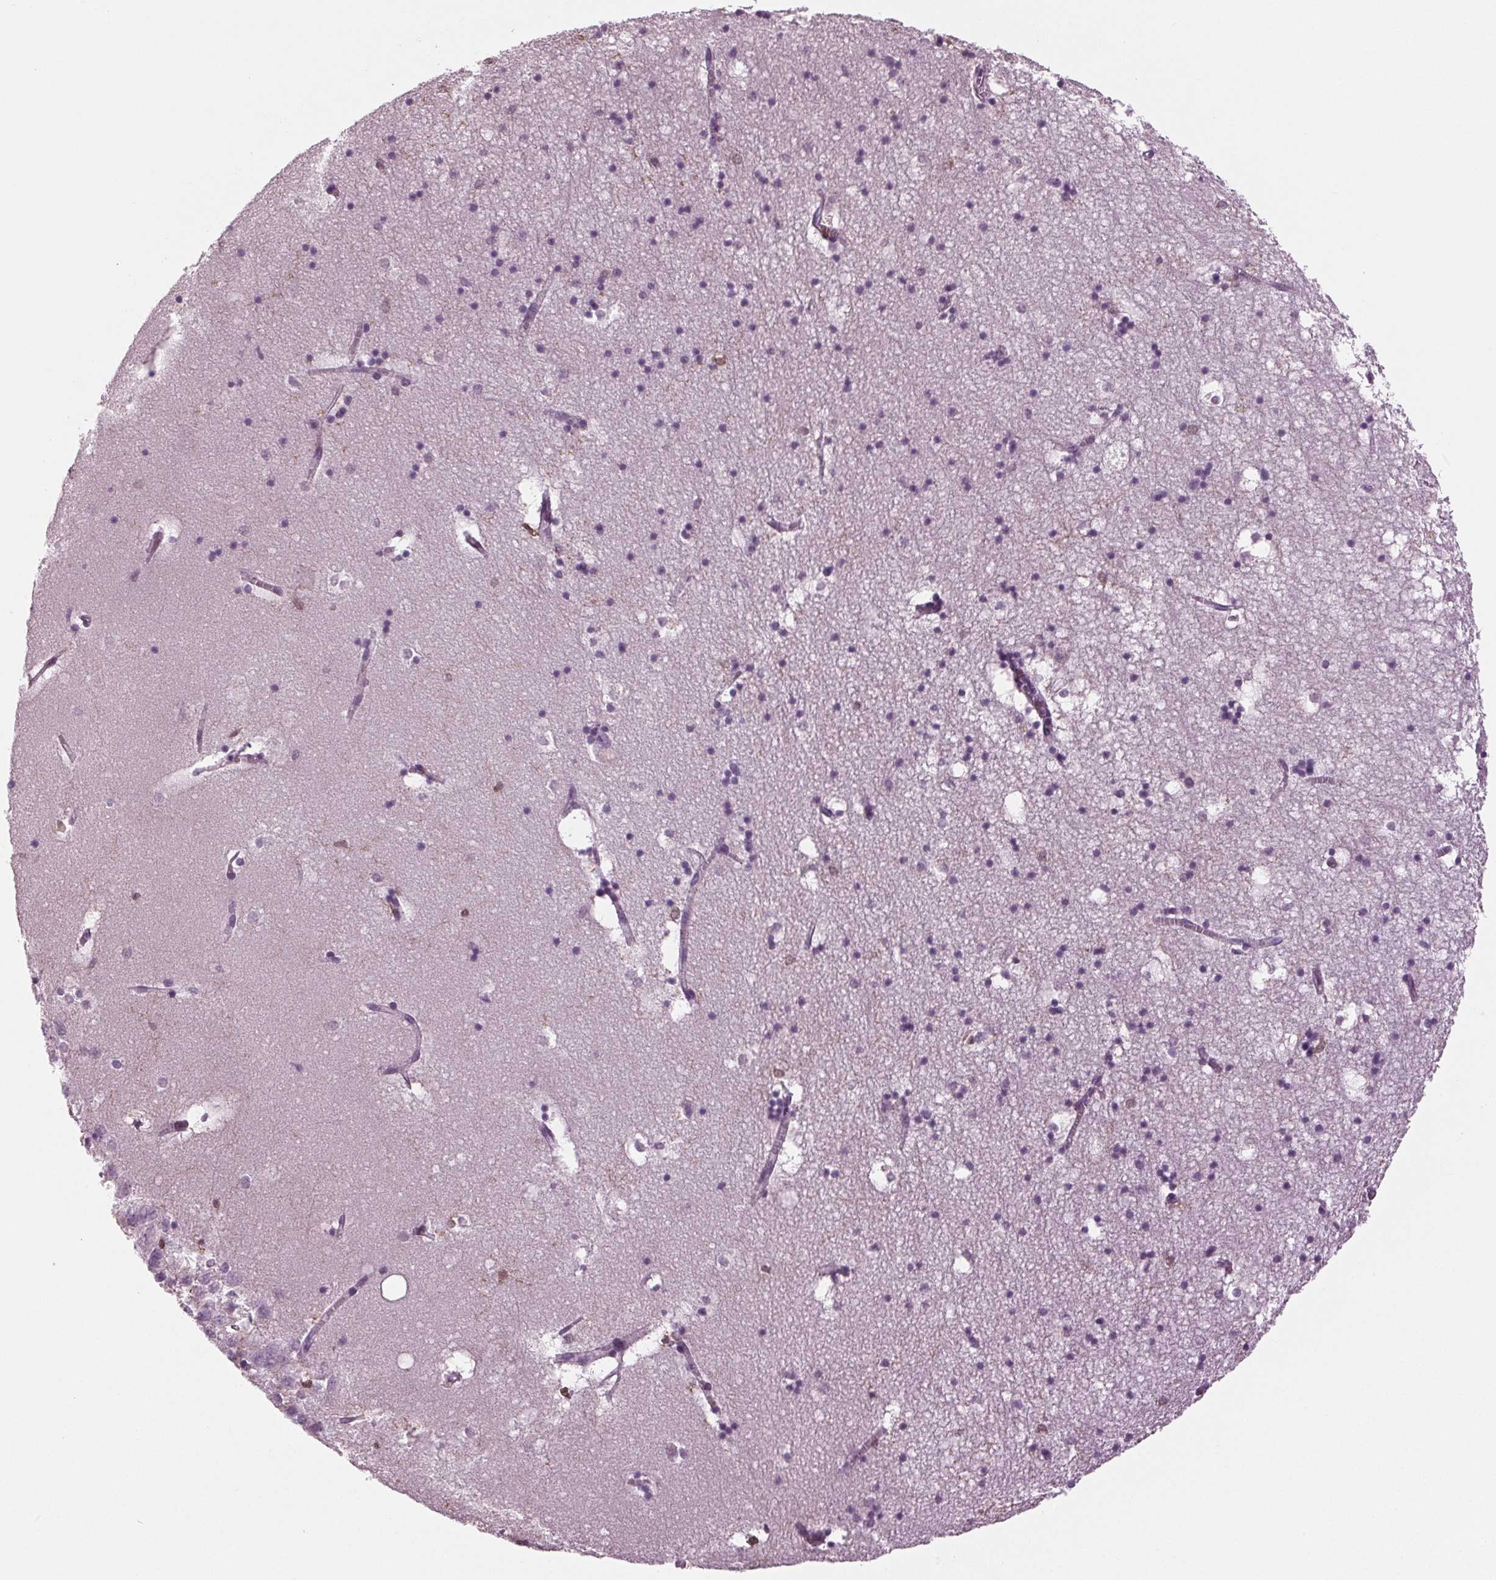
{"staining": {"intensity": "weak", "quantity": "<25%", "location": "cytoplasmic/membranous"}, "tissue": "hippocampus", "cell_type": "Glial cells", "image_type": "normal", "snomed": [{"axis": "morphology", "description": "Normal tissue, NOS"}, {"axis": "topography", "description": "Hippocampus"}], "caption": "This is an immunohistochemistry micrograph of benign human hippocampus. There is no staining in glial cells.", "gene": "BTLA", "patient": {"sex": "male", "age": 58}}